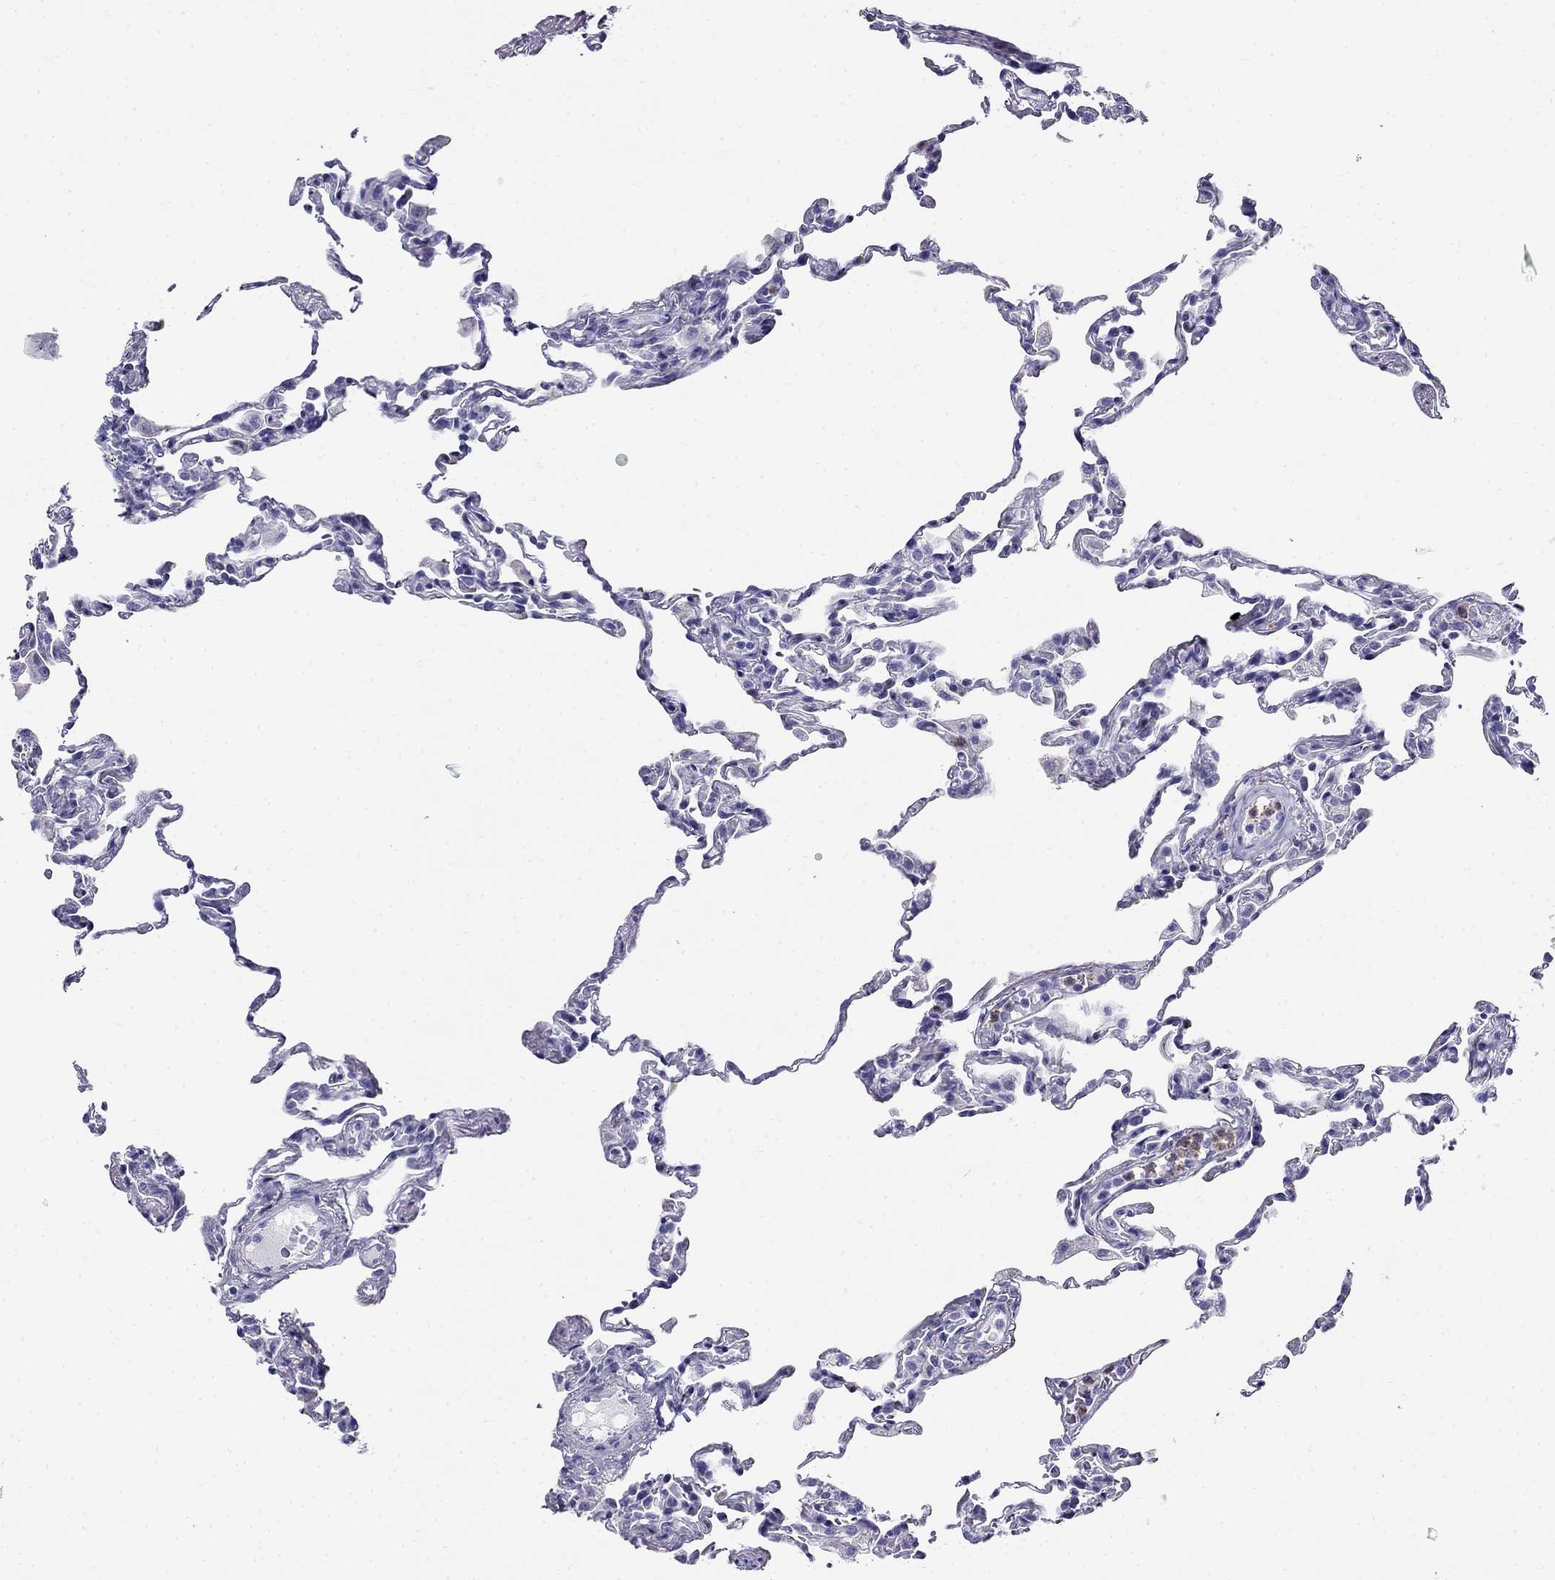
{"staining": {"intensity": "negative", "quantity": "none", "location": "none"}, "tissue": "lung", "cell_type": "Alveolar cells", "image_type": "normal", "snomed": [{"axis": "morphology", "description": "Normal tissue, NOS"}, {"axis": "topography", "description": "Lung"}], "caption": "IHC histopathology image of benign lung: lung stained with DAB (3,3'-diaminobenzidine) reveals no significant protein positivity in alveolar cells.", "gene": "PPP1R36", "patient": {"sex": "female", "age": 57}}